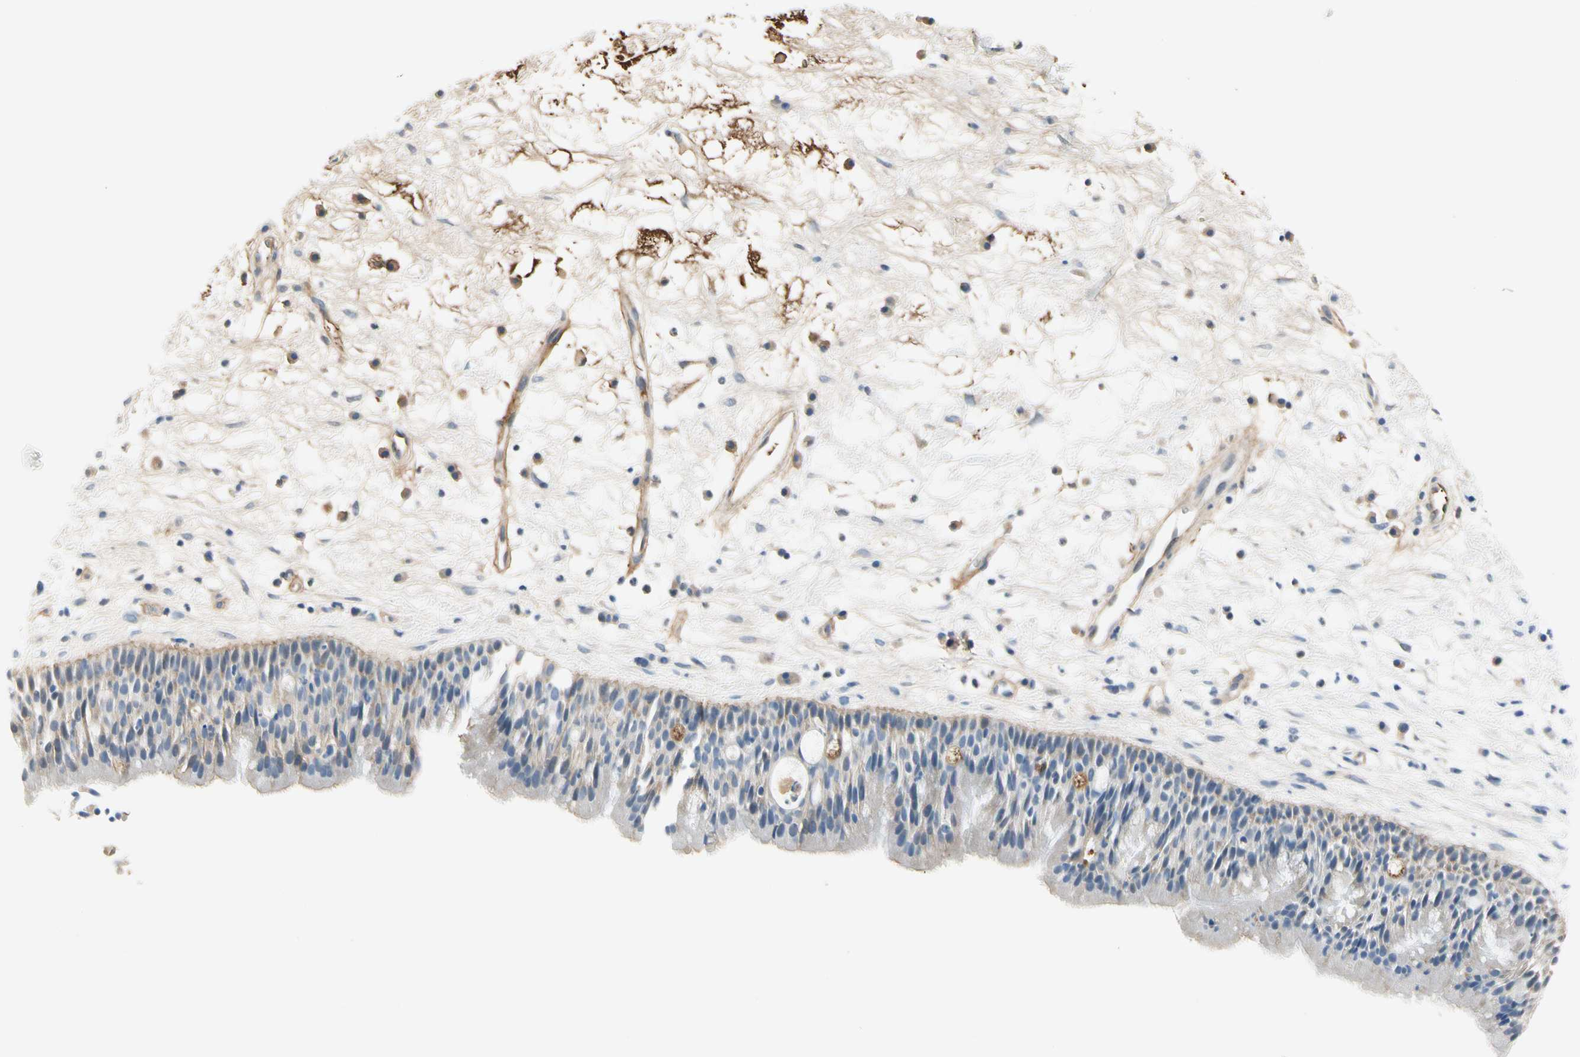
{"staining": {"intensity": "weak", "quantity": "25%-75%", "location": "cytoplasmic/membranous"}, "tissue": "nasopharynx", "cell_type": "Respiratory epithelial cells", "image_type": "normal", "snomed": [{"axis": "morphology", "description": "Normal tissue, NOS"}, {"axis": "topography", "description": "Nasopharynx"}], "caption": "The histopathology image exhibits a brown stain indicating the presence of a protein in the cytoplasmic/membranous of respiratory epithelial cells in nasopharynx.", "gene": "LAMB3", "patient": {"sex": "male", "age": 13}}